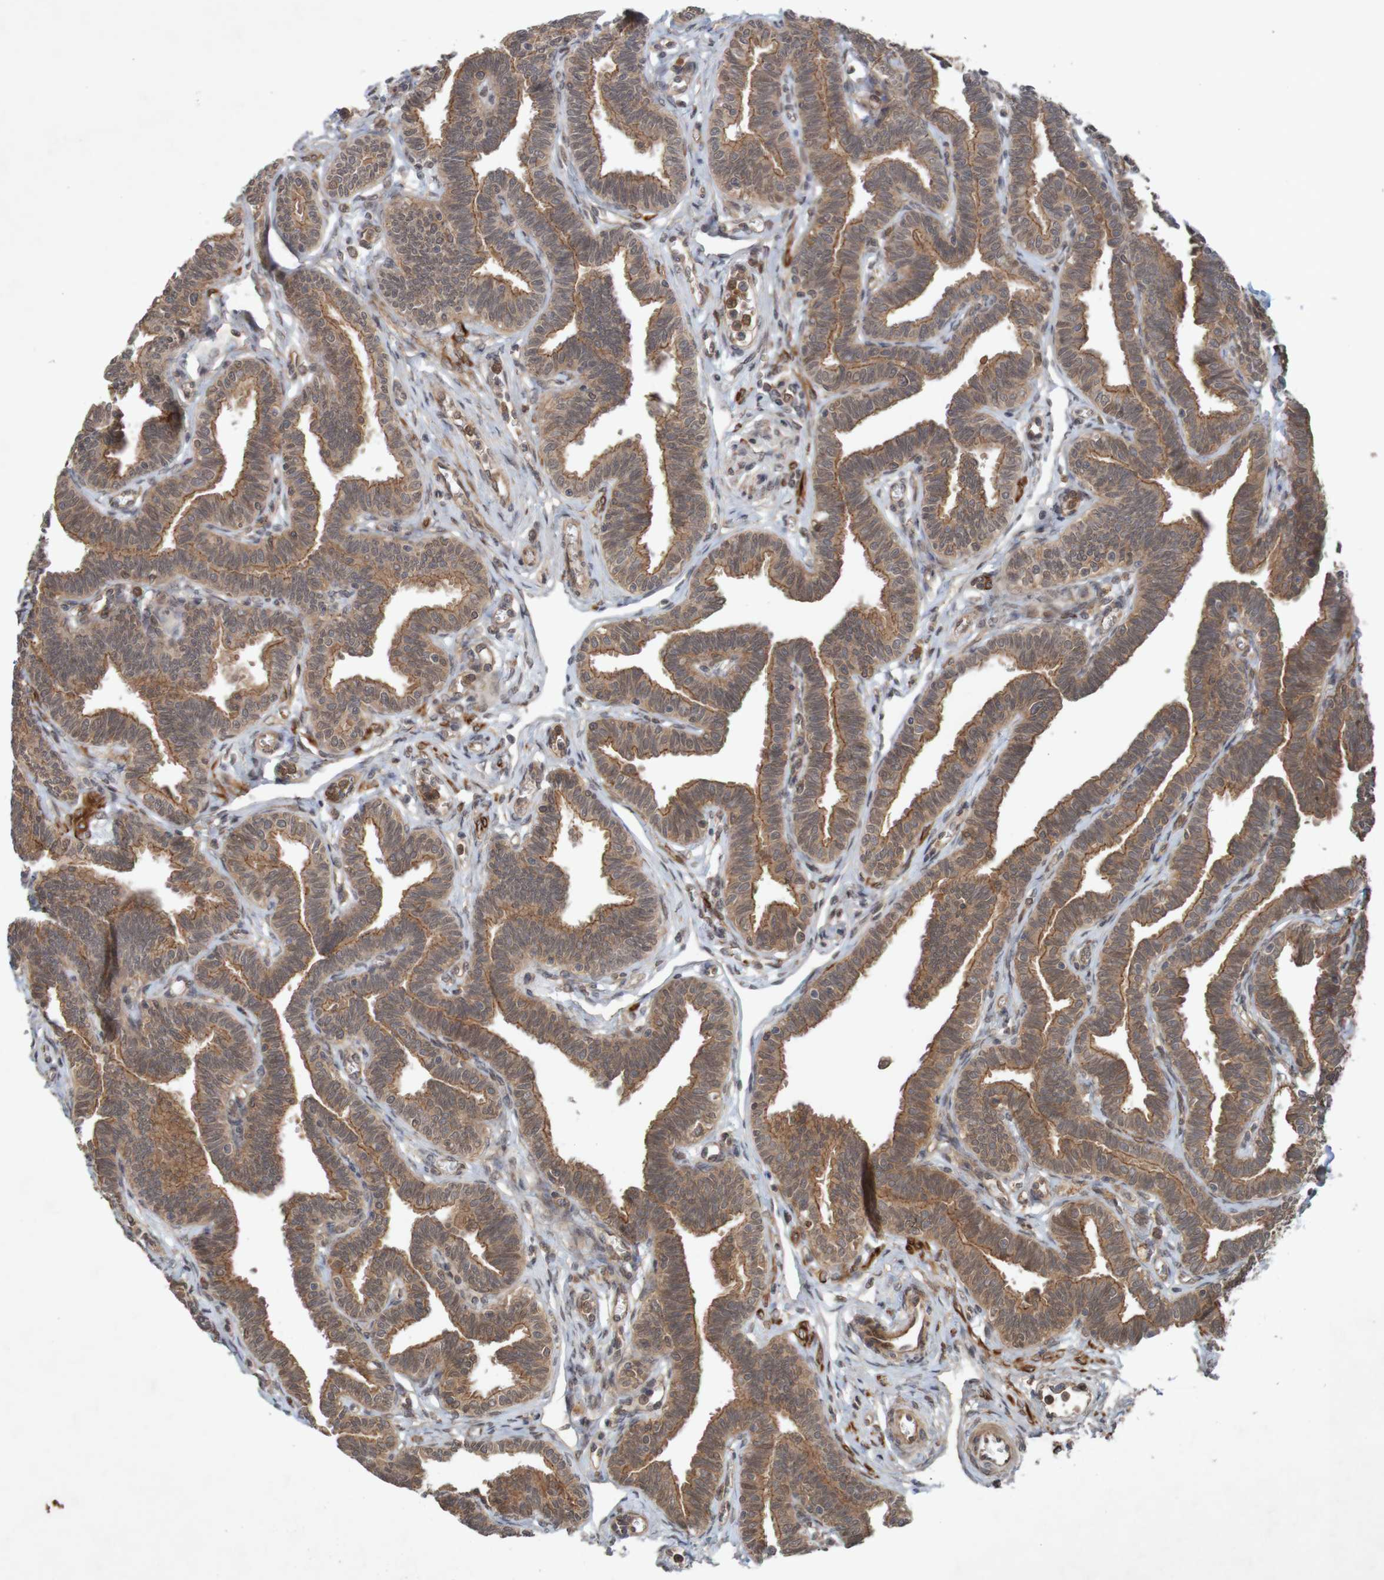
{"staining": {"intensity": "moderate", "quantity": ">75%", "location": "cytoplasmic/membranous"}, "tissue": "fallopian tube", "cell_type": "Glandular cells", "image_type": "normal", "snomed": [{"axis": "morphology", "description": "Normal tissue, NOS"}, {"axis": "topography", "description": "Fallopian tube"}, {"axis": "topography", "description": "Ovary"}], "caption": "High-power microscopy captured an immunohistochemistry image of benign fallopian tube, revealing moderate cytoplasmic/membranous positivity in approximately >75% of glandular cells.", "gene": "ARHGEF11", "patient": {"sex": "female", "age": 23}}